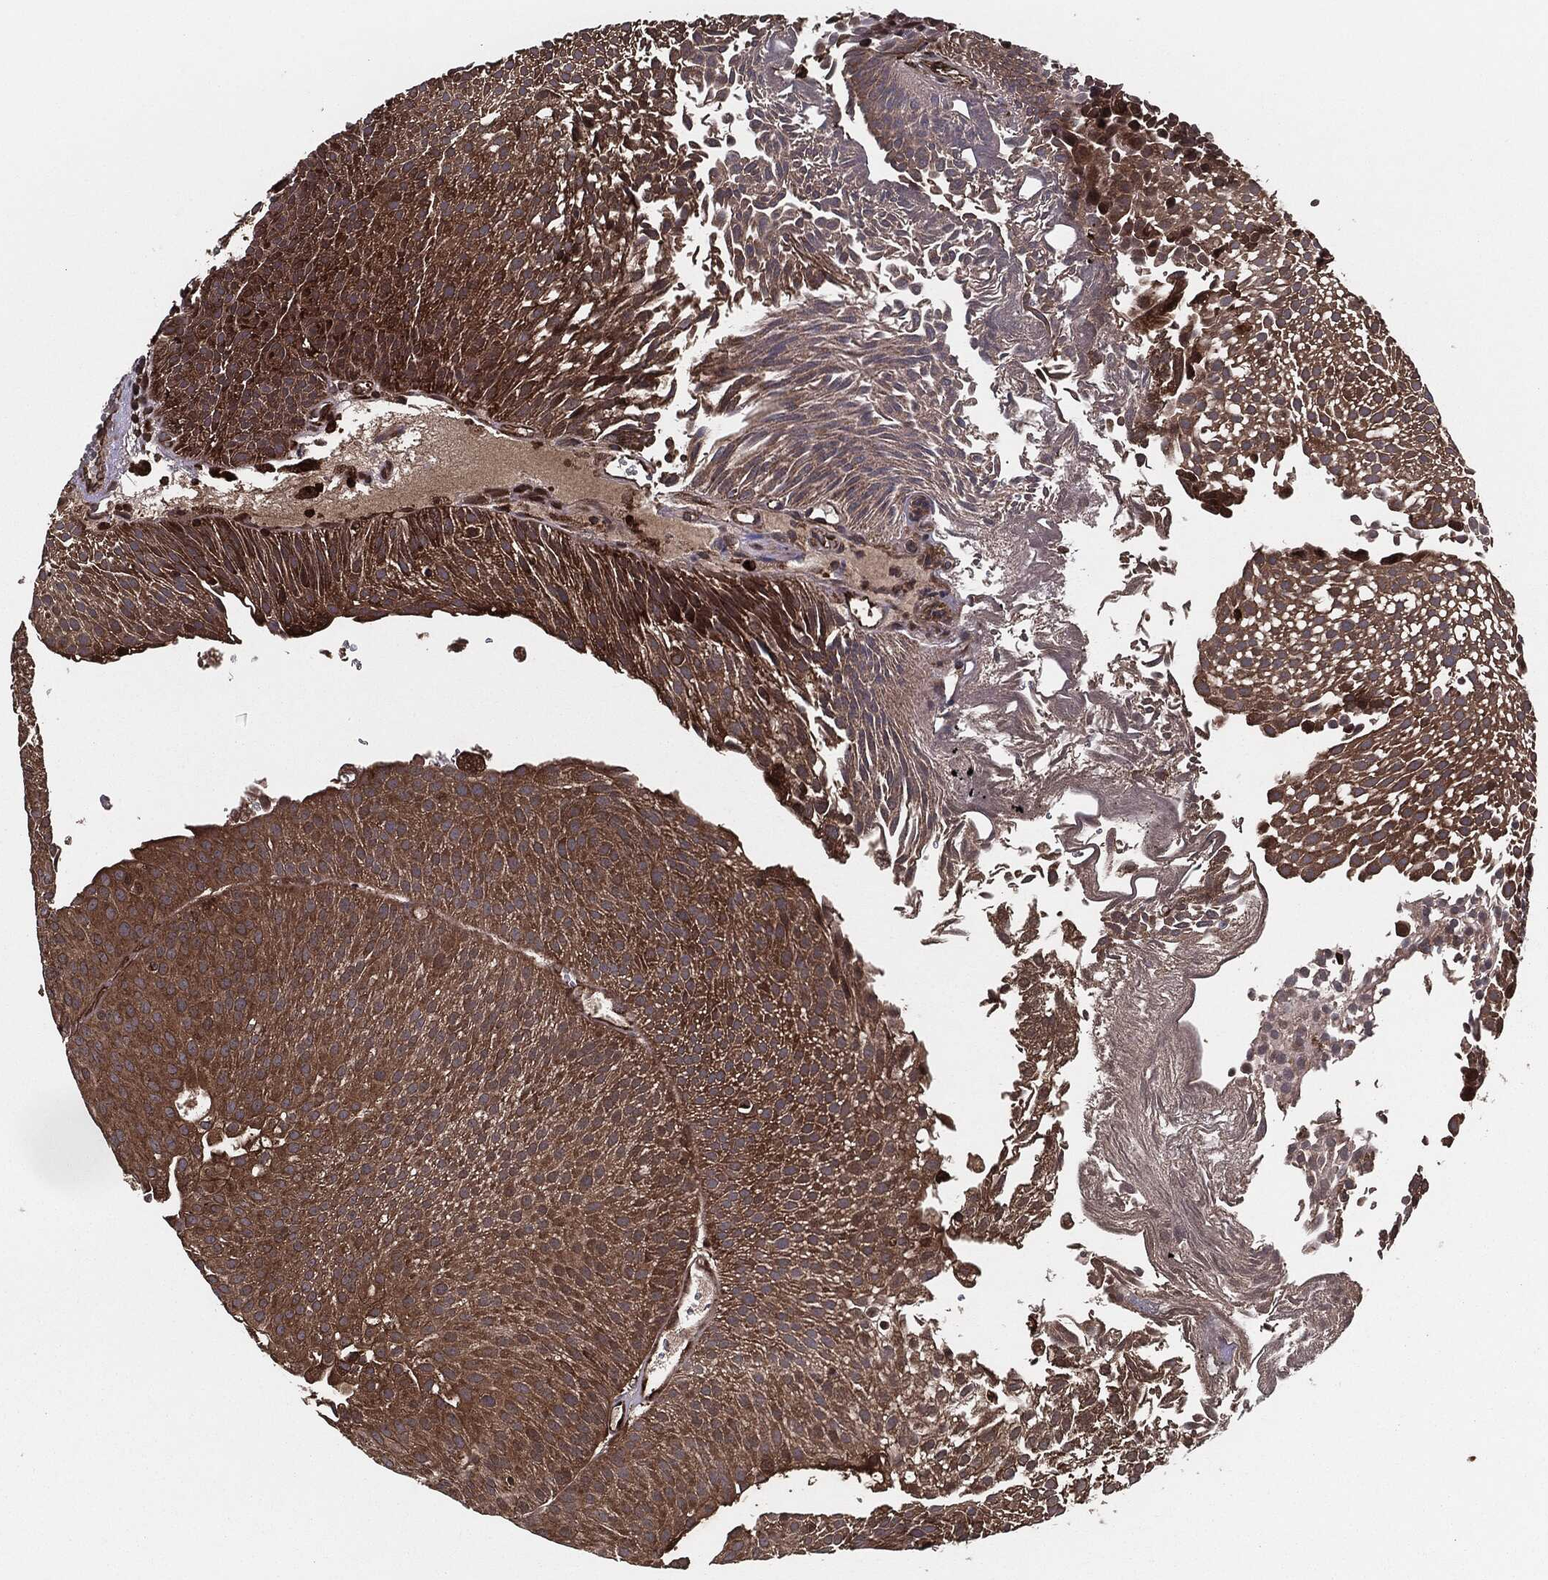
{"staining": {"intensity": "strong", "quantity": ">75%", "location": "cytoplasmic/membranous"}, "tissue": "urothelial cancer", "cell_type": "Tumor cells", "image_type": "cancer", "snomed": [{"axis": "morphology", "description": "Urothelial carcinoma, Low grade"}, {"axis": "topography", "description": "Urinary bladder"}], "caption": "High-power microscopy captured an IHC photomicrograph of urothelial cancer, revealing strong cytoplasmic/membranous positivity in approximately >75% of tumor cells.", "gene": "RAP1GDS1", "patient": {"sex": "male", "age": 65}}